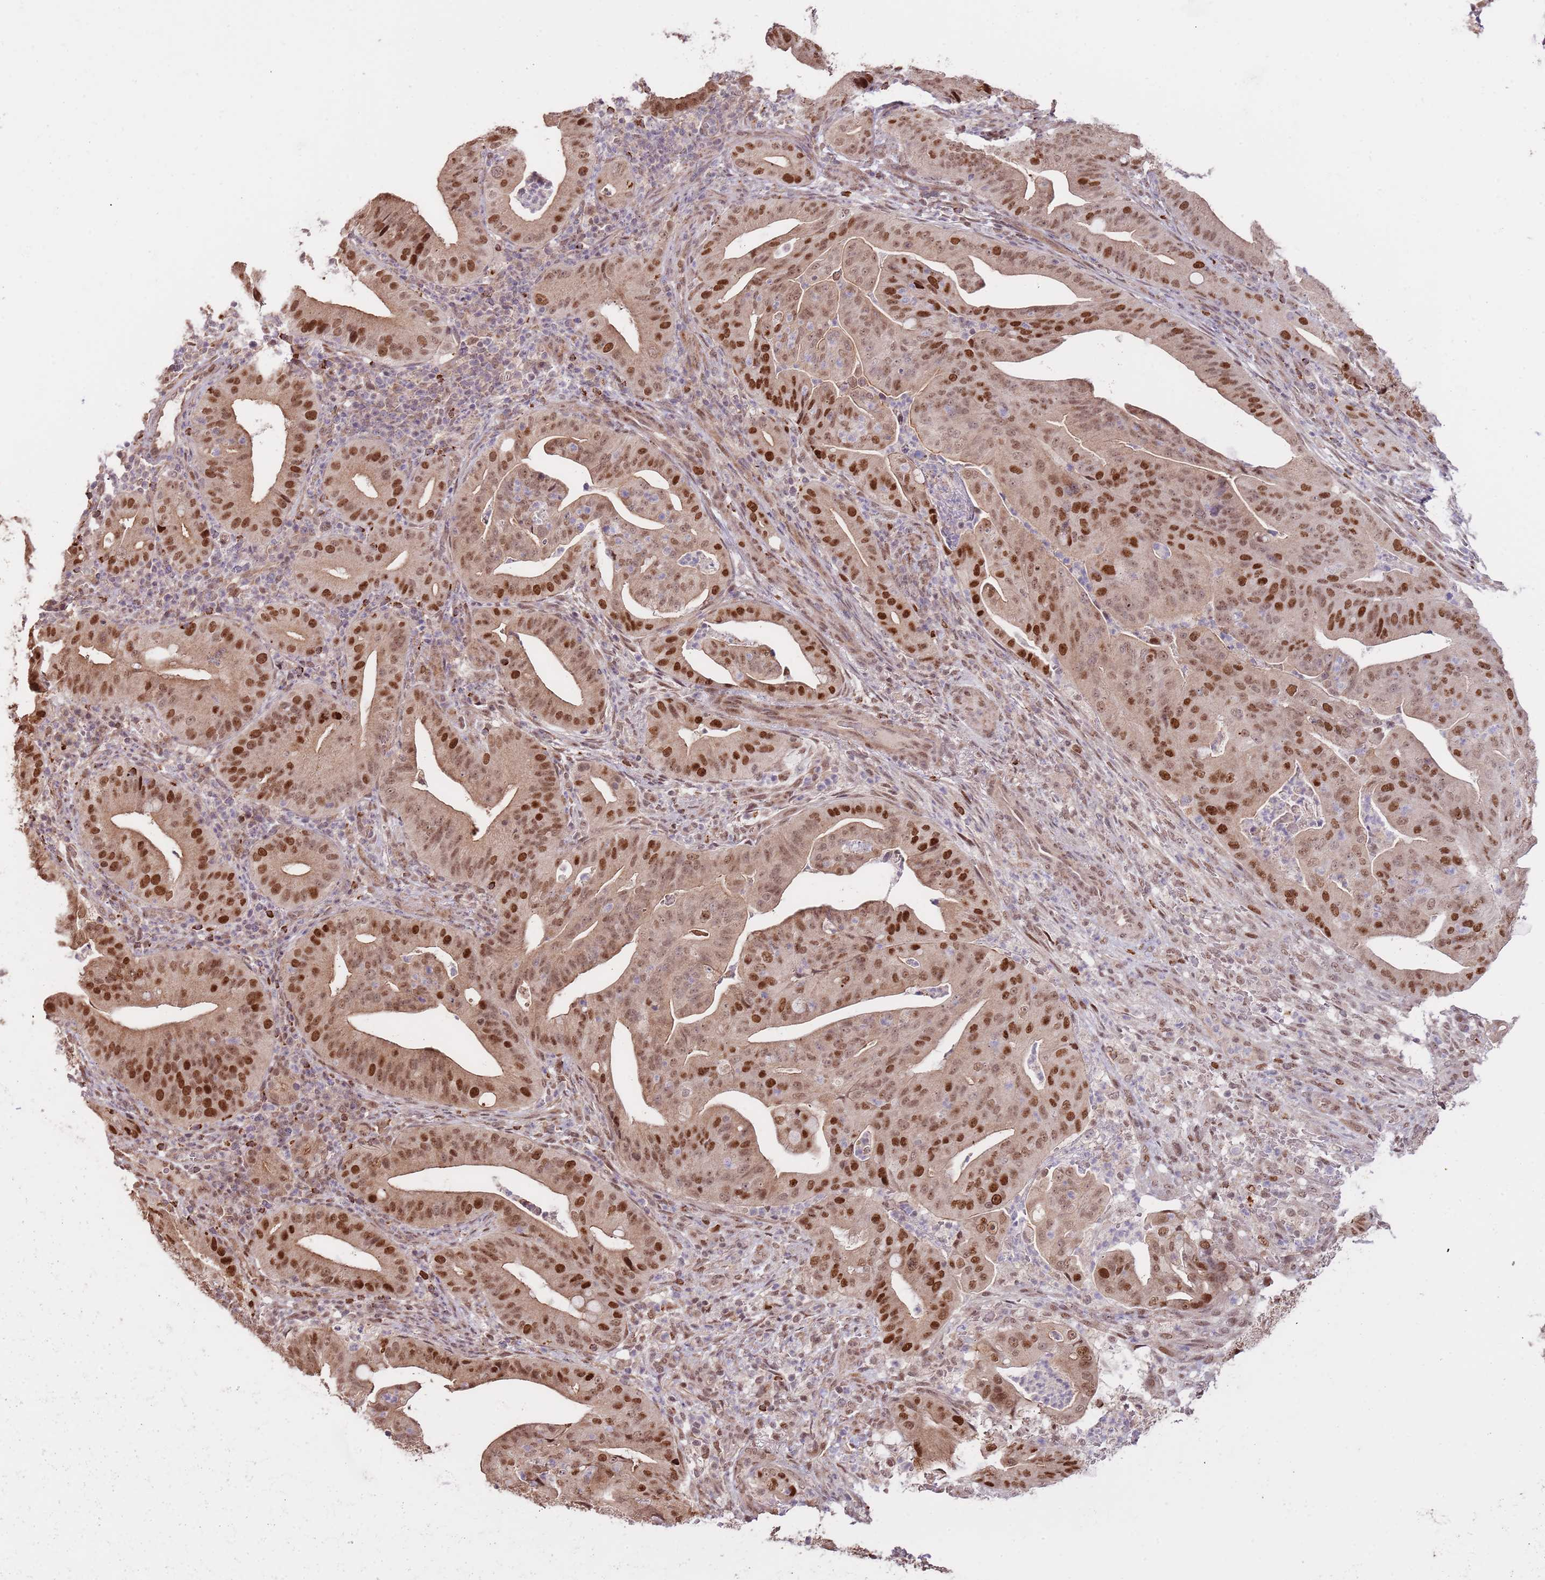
{"staining": {"intensity": "strong", "quantity": ">75%", "location": "nuclear"}, "tissue": "pancreatic cancer", "cell_type": "Tumor cells", "image_type": "cancer", "snomed": [{"axis": "morphology", "description": "Adenocarcinoma, NOS"}, {"axis": "topography", "description": "Pancreas"}], "caption": "Protein staining shows strong nuclear expression in about >75% of tumor cells in pancreatic cancer.", "gene": "RIF1", "patient": {"sex": "male", "age": 71}}